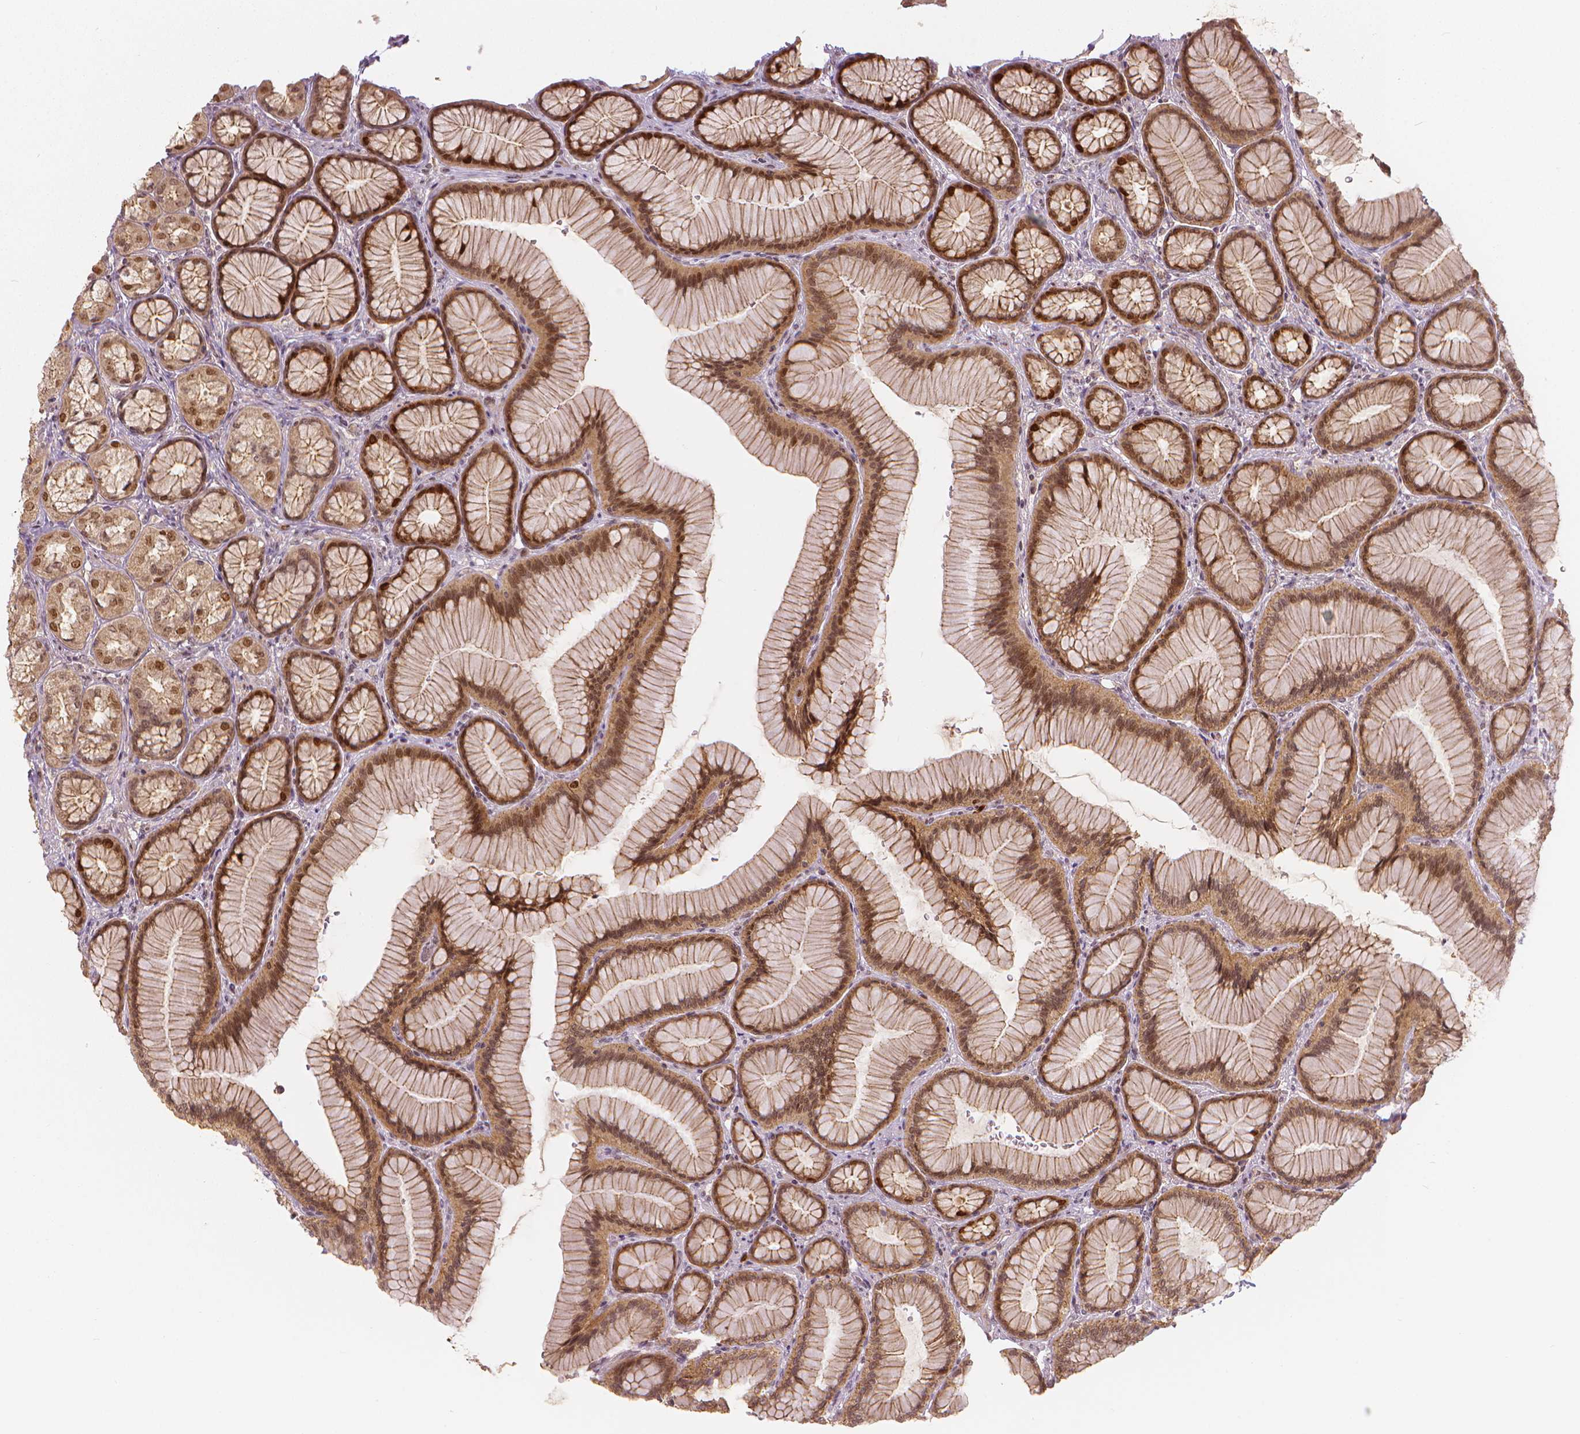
{"staining": {"intensity": "moderate", "quantity": ">75%", "location": "cytoplasmic/membranous,nuclear"}, "tissue": "stomach", "cell_type": "Glandular cells", "image_type": "normal", "snomed": [{"axis": "morphology", "description": "Normal tissue, NOS"}, {"axis": "morphology", "description": "Adenocarcinoma, NOS"}, {"axis": "morphology", "description": "Adenocarcinoma, High grade"}, {"axis": "topography", "description": "Stomach, upper"}, {"axis": "topography", "description": "Stomach"}], "caption": "This micrograph reveals IHC staining of normal stomach, with medium moderate cytoplasmic/membranous,nuclear expression in approximately >75% of glandular cells.", "gene": "NSD2", "patient": {"sex": "female", "age": 65}}